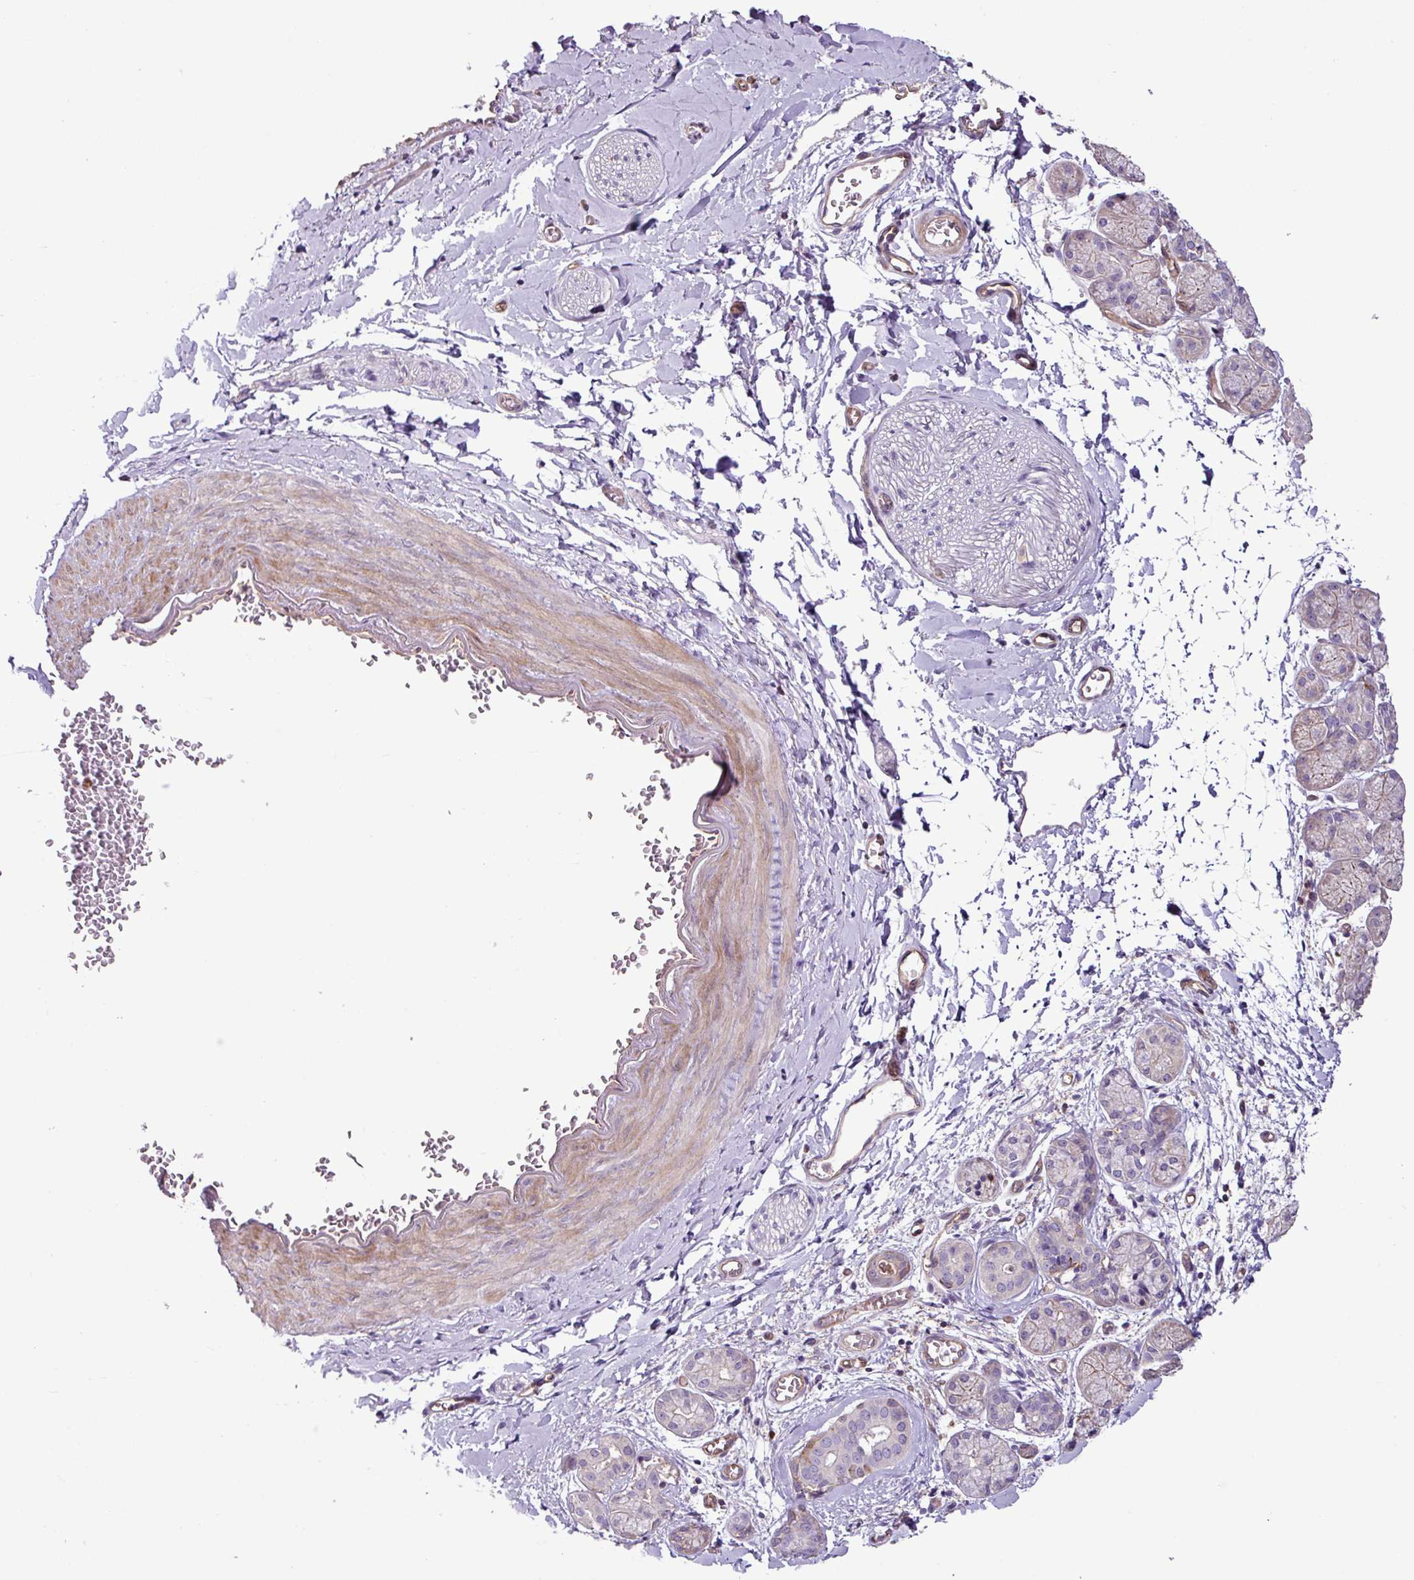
{"staining": {"intensity": "negative", "quantity": "none", "location": "none"}, "tissue": "adipose tissue", "cell_type": "Adipocytes", "image_type": "normal", "snomed": [{"axis": "morphology", "description": "Normal tissue, NOS"}, {"axis": "topography", "description": "Salivary gland"}, {"axis": "topography", "description": "Peripheral nerve tissue"}], "caption": "Image shows no protein staining in adipocytes of benign adipose tissue. The staining is performed using DAB (3,3'-diaminobenzidine) brown chromogen with nuclei counter-stained in using hematoxylin.", "gene": "ZNF106", "patient": {"sex": "female", "age": 24}}